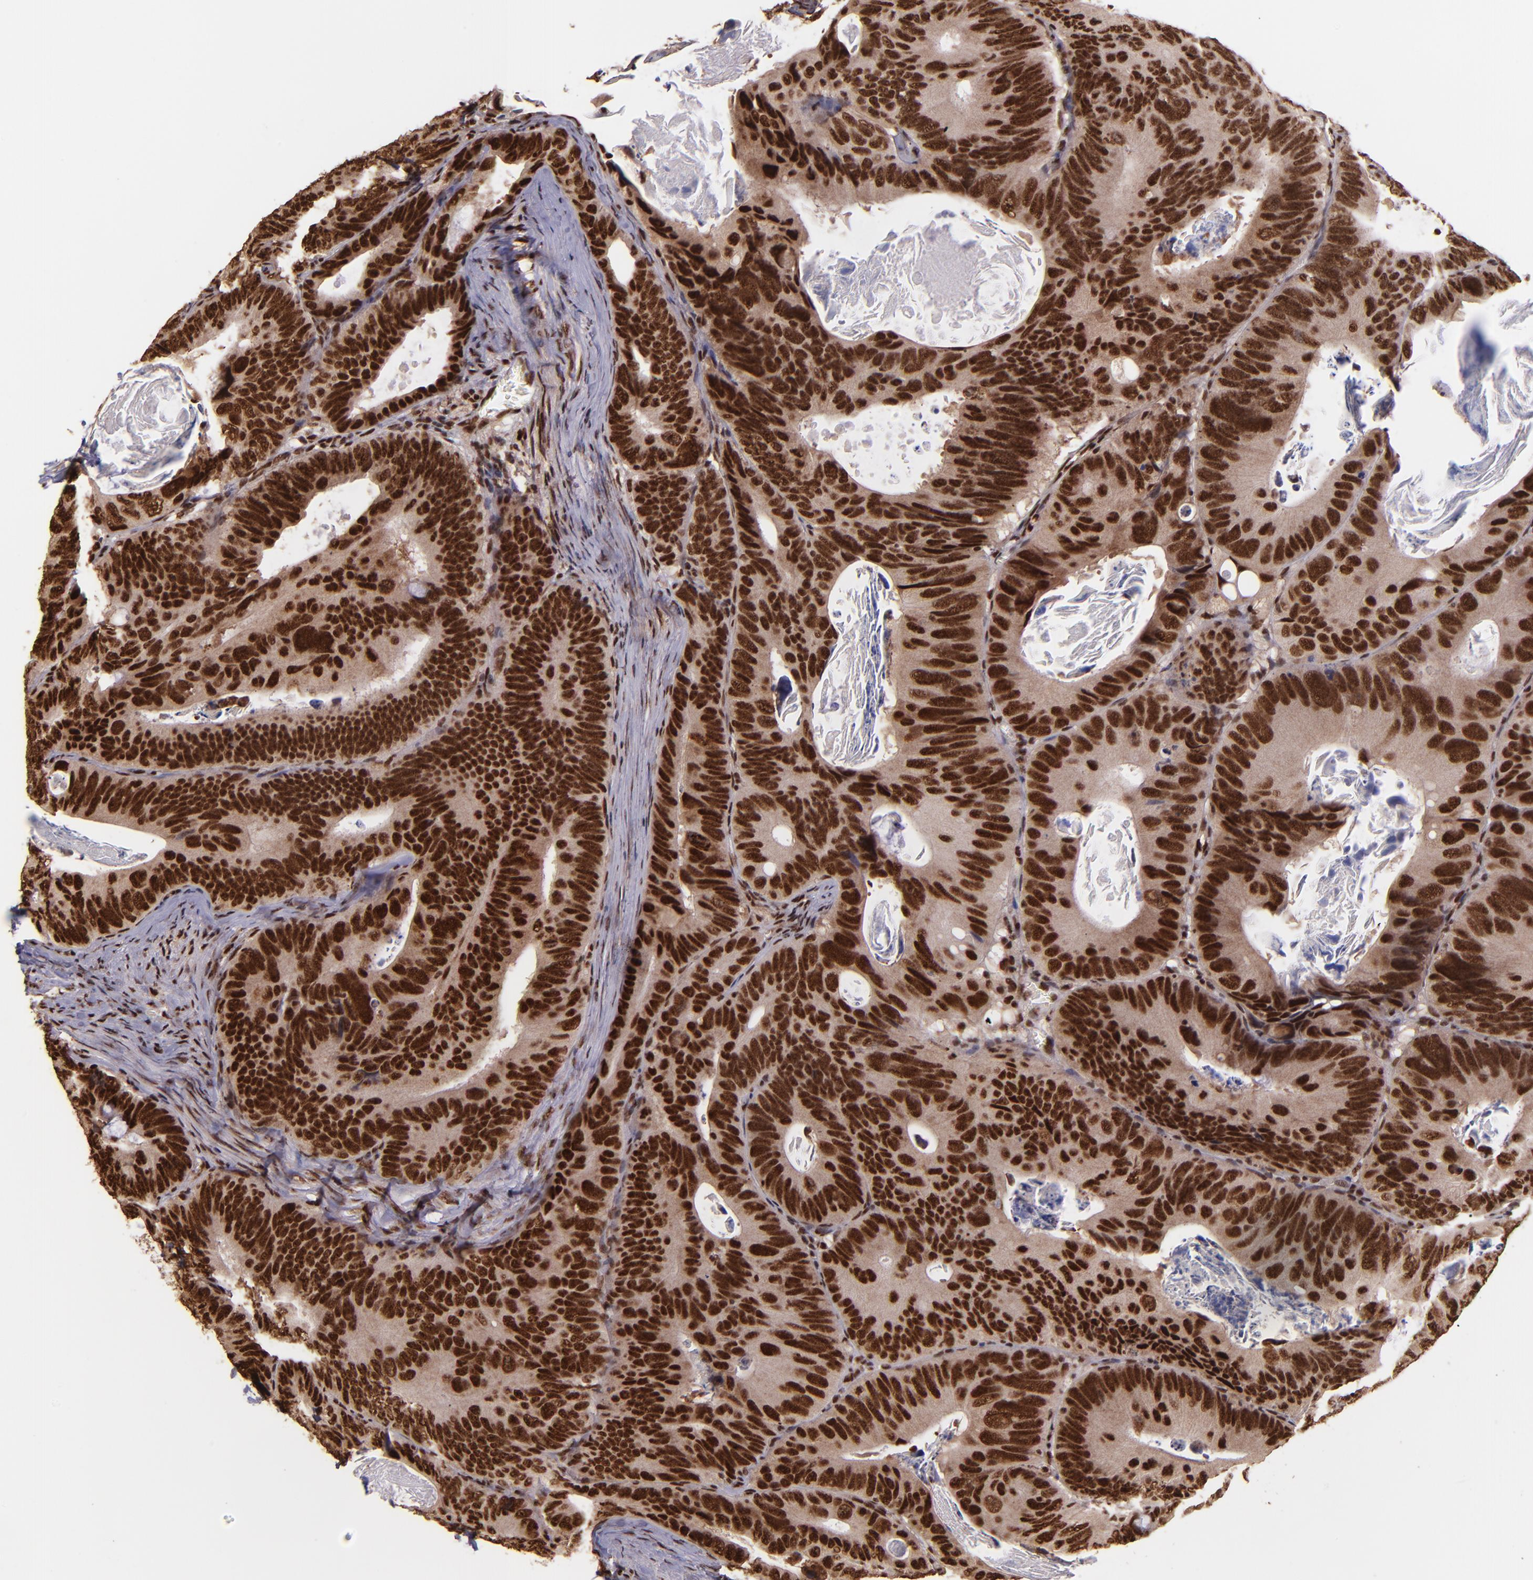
{"staining": {"intensity": "strong", "quantity": ">75%", "location": "nuclear"}, "tissue": "colorectal cancer", "cell_type": "Tumor cells", "image_type": "cancer", "snomed": [{"axis": "morphology", "description": "Adenocarcinoma, NOS"}, {"axis": "topography", "description": "Colon"}], "caption": "Colorectal cancer stained for a protein (brown) demonstrates strong nuclear positive expression in about >75% of tumor cells.", "gene": "PQBP1", "patient": {"sex": "female", "age": 55}}